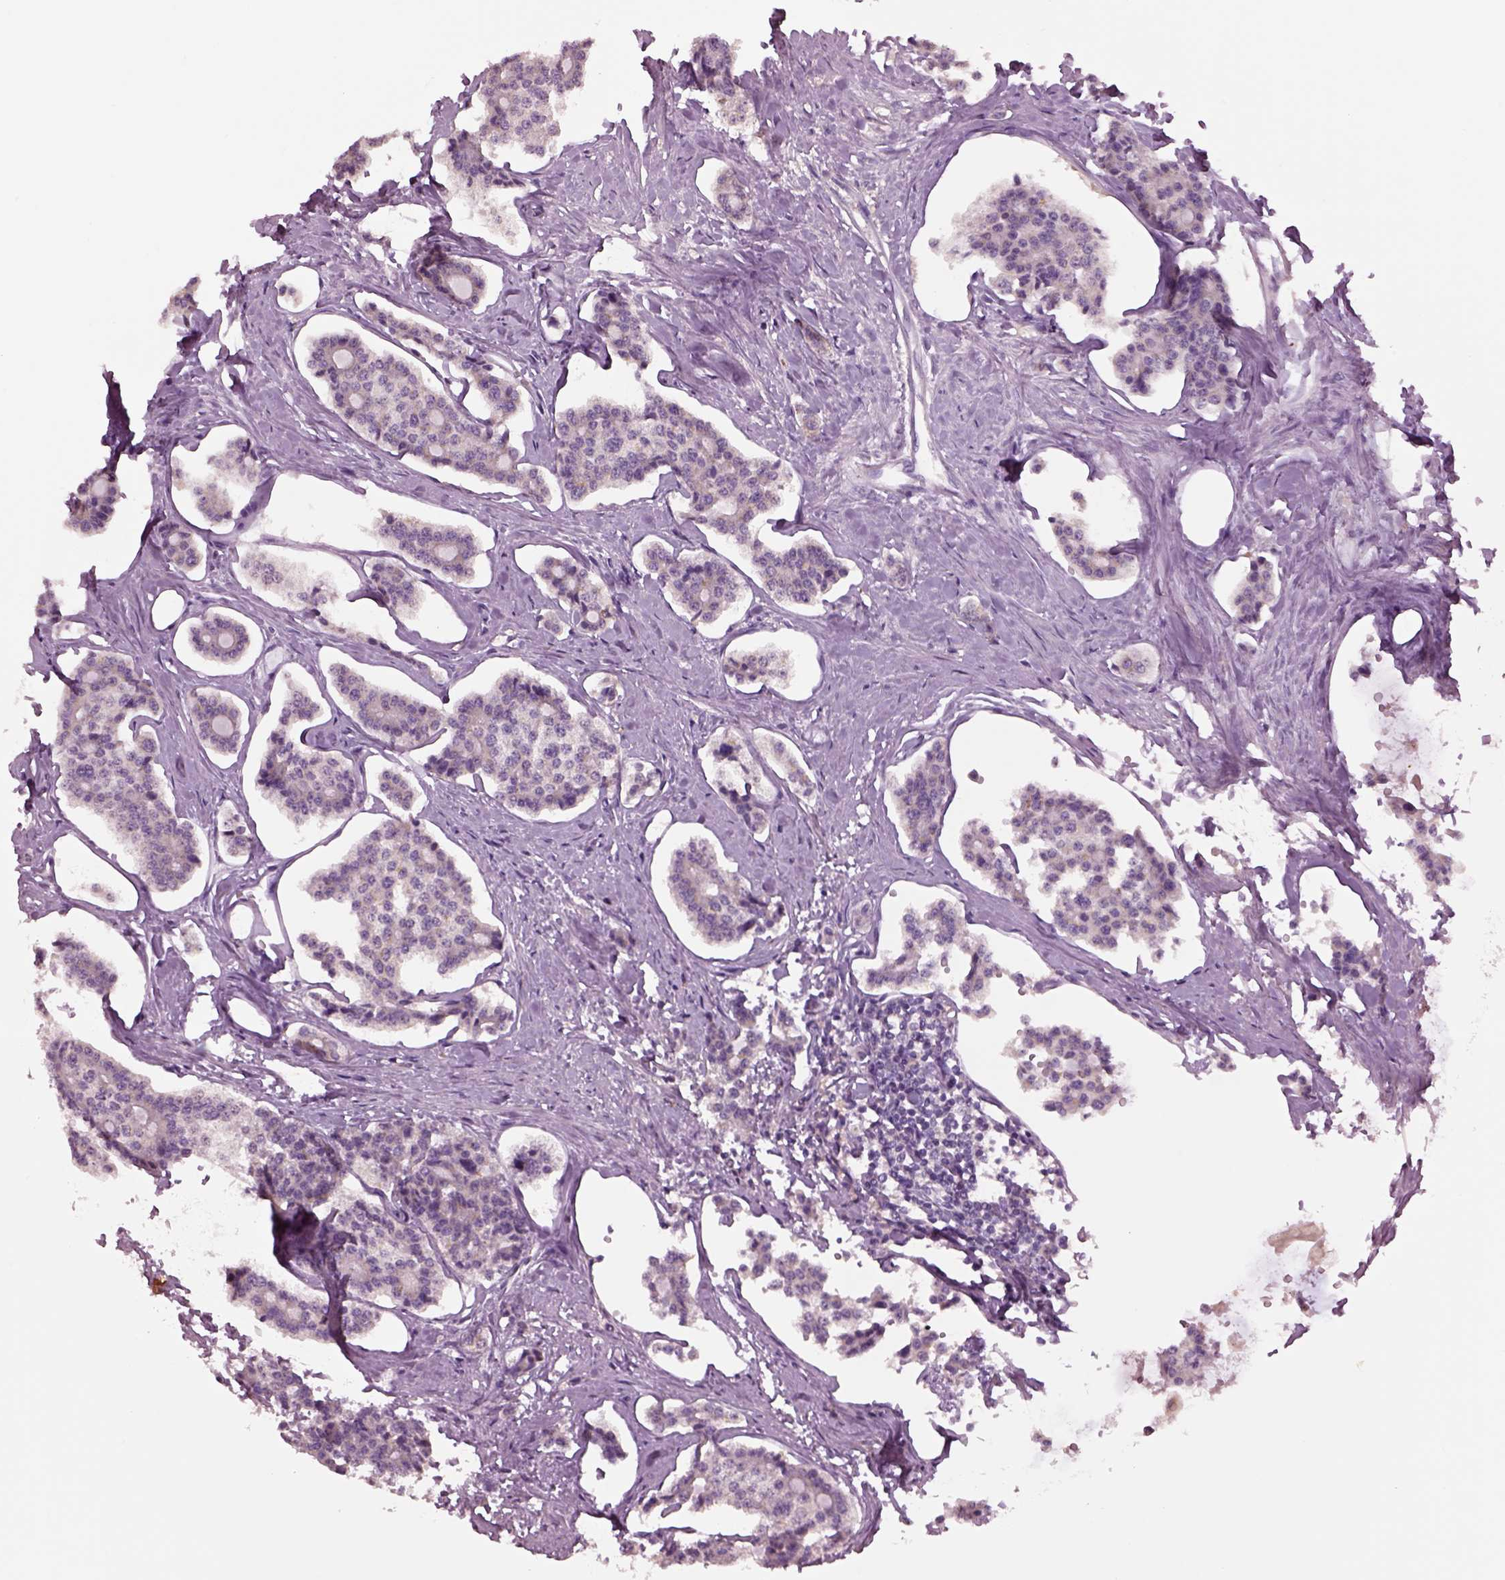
{"staining": {"intensity": "negative", "quantity": "none", "location": "none"}, "tissue": "carcinoid", "cell_type": "Tumor cells", "image_type": "cancer", "snomed": [{"axis": "morphology", "description": "Carcinoid, malignant, NOS"}, {"axis": "topography", "description": "Small intestine"}], "caption": "Immunohistochemistry (IHC) micrograph of neoplastic tissue: human carcinoid stained with DAB exhibits no significant protein positivity in tumor cells. Nuclei are stained in blue.", "gene": "CLPSL1", "patient": {"sex": "female", "age": 65}}